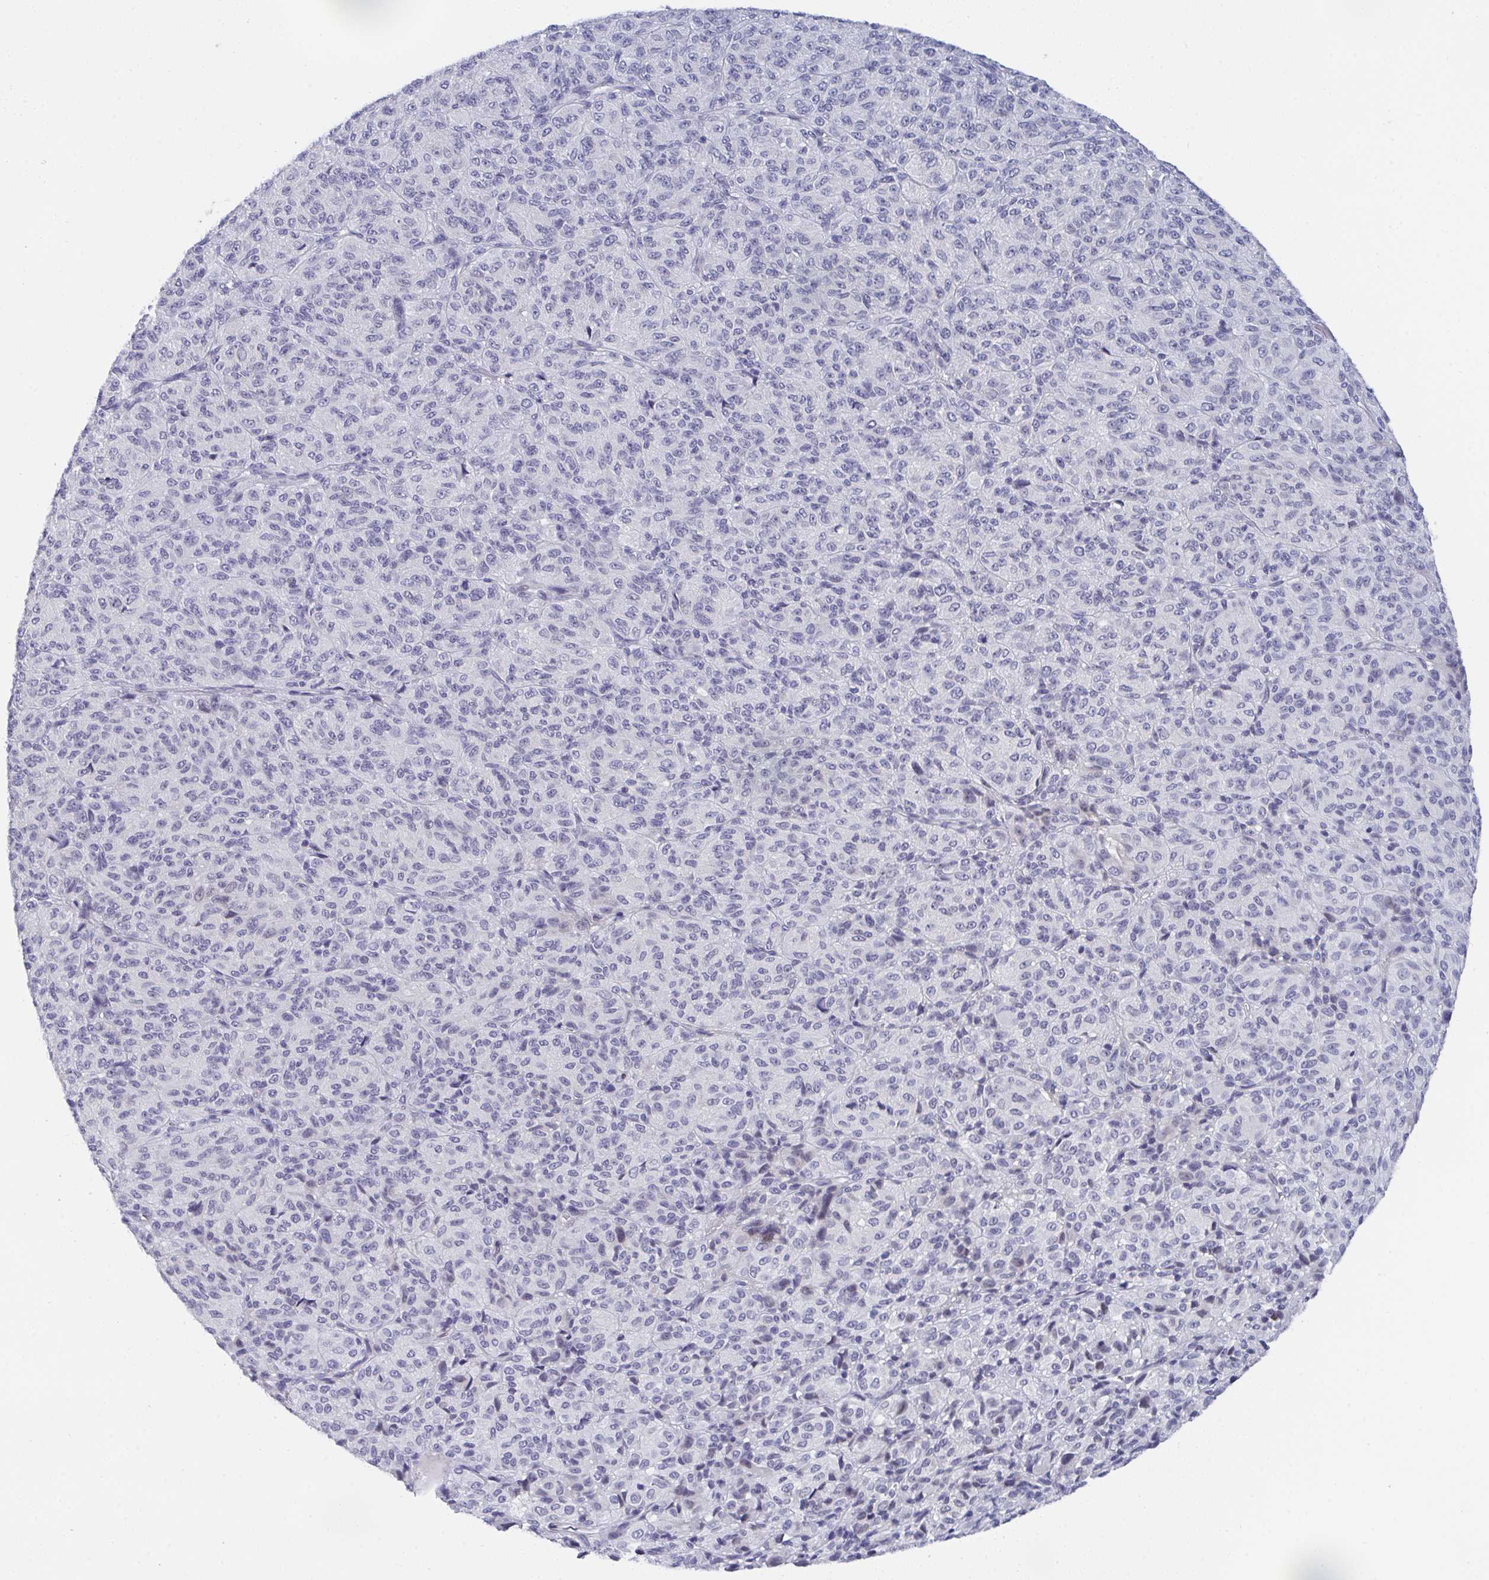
{"staining": {"intensity": "weak", "quantity": "<25%", "location": "nuclear"}, "tissue": "melanoma", "cell_type": "Tumor cells", "image_type": "cancer", "snomed": [{"axis": "morphology", "description": "Malignant melanoma, Metastatic site"}, {"axis": "topography", "description": "Brain"}], "caption": "Melanoma was stained to show a protein in brown. There is no significant expression in tumor cells.", "gene": "BMAL2", "patient": {"sex": "female", "age": 56}}